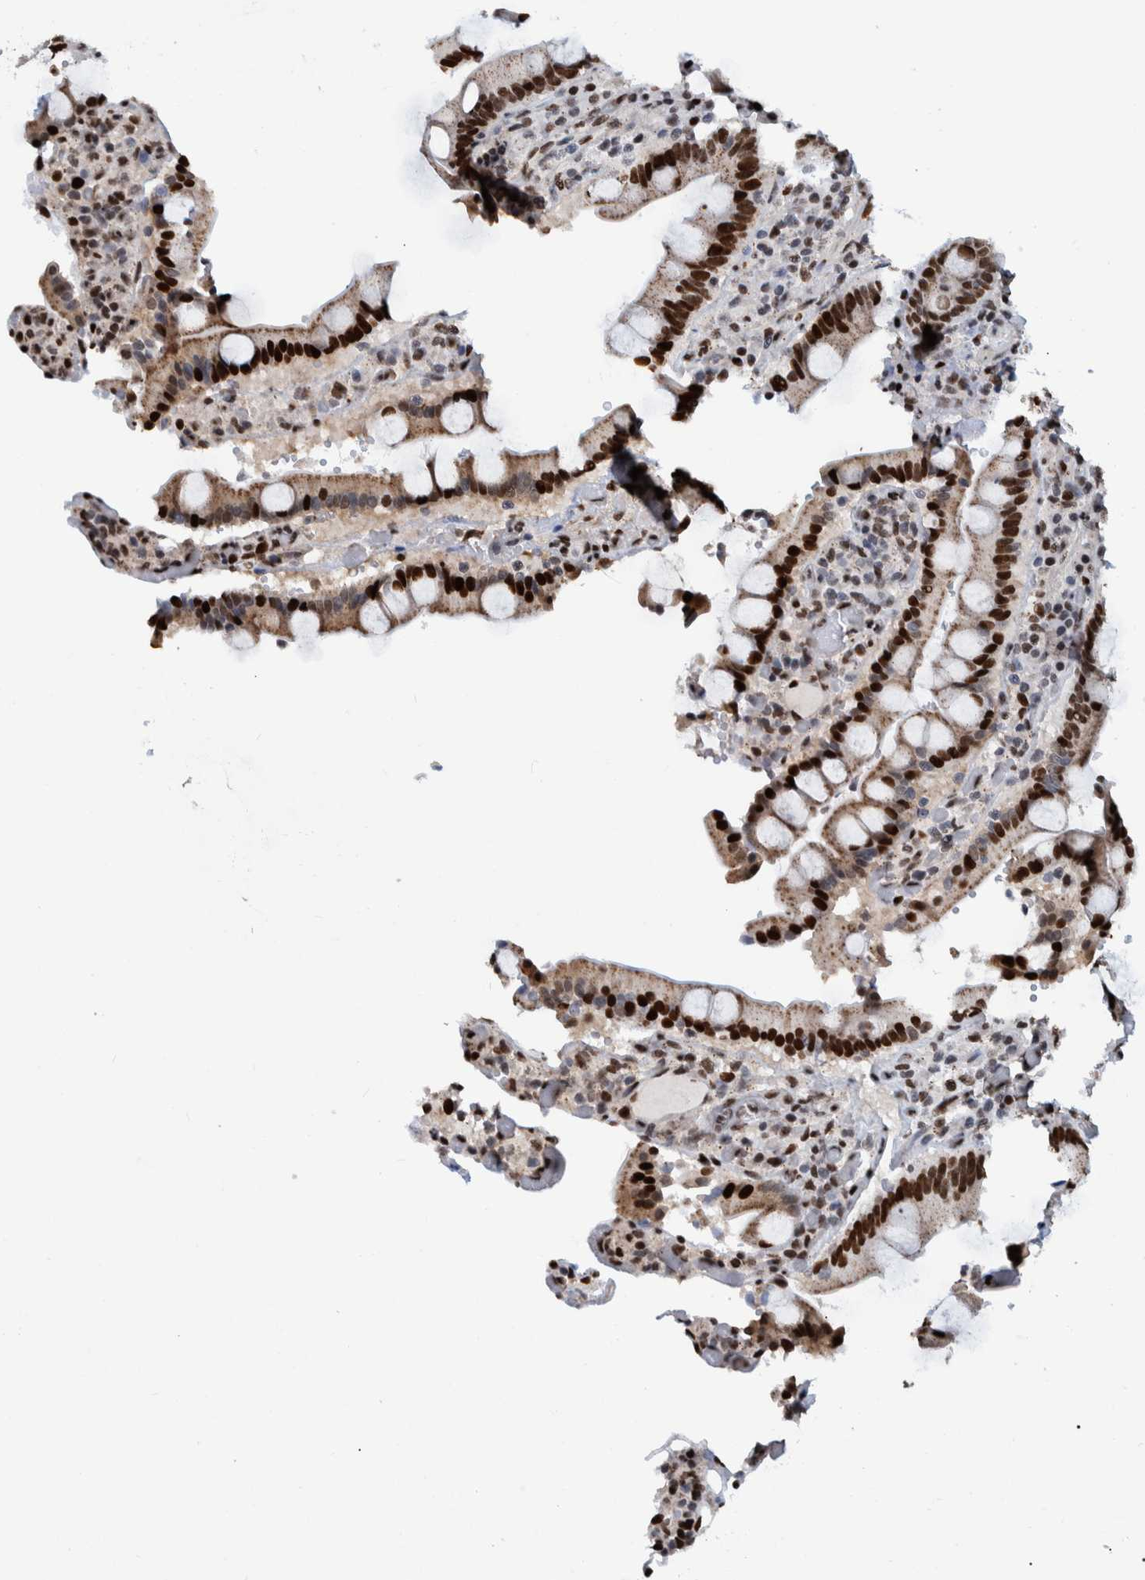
{"staining": {"intensity": "strong", "quantity": ">75%", "location": "nuclear"}, "tissue": "duodenum", "cell_type": "Glandular cells", "image_type": "normal", "snomed": [{"axis": "morphology", "description": "Normal tissue, NOS"}, {"axis": "topography", "description": "Small intestine, NOS"}], "caption": "A high amount of strong nuclear expression is identified in approximately >75% of glandular cells in benign duodenum. (DAB (3,3'-diaminobenzidine) IHC, brown staining for protein, blue staining for nuclei).", "gene": "HEATR9", "patient": {"sex": "female", "age": 71}}